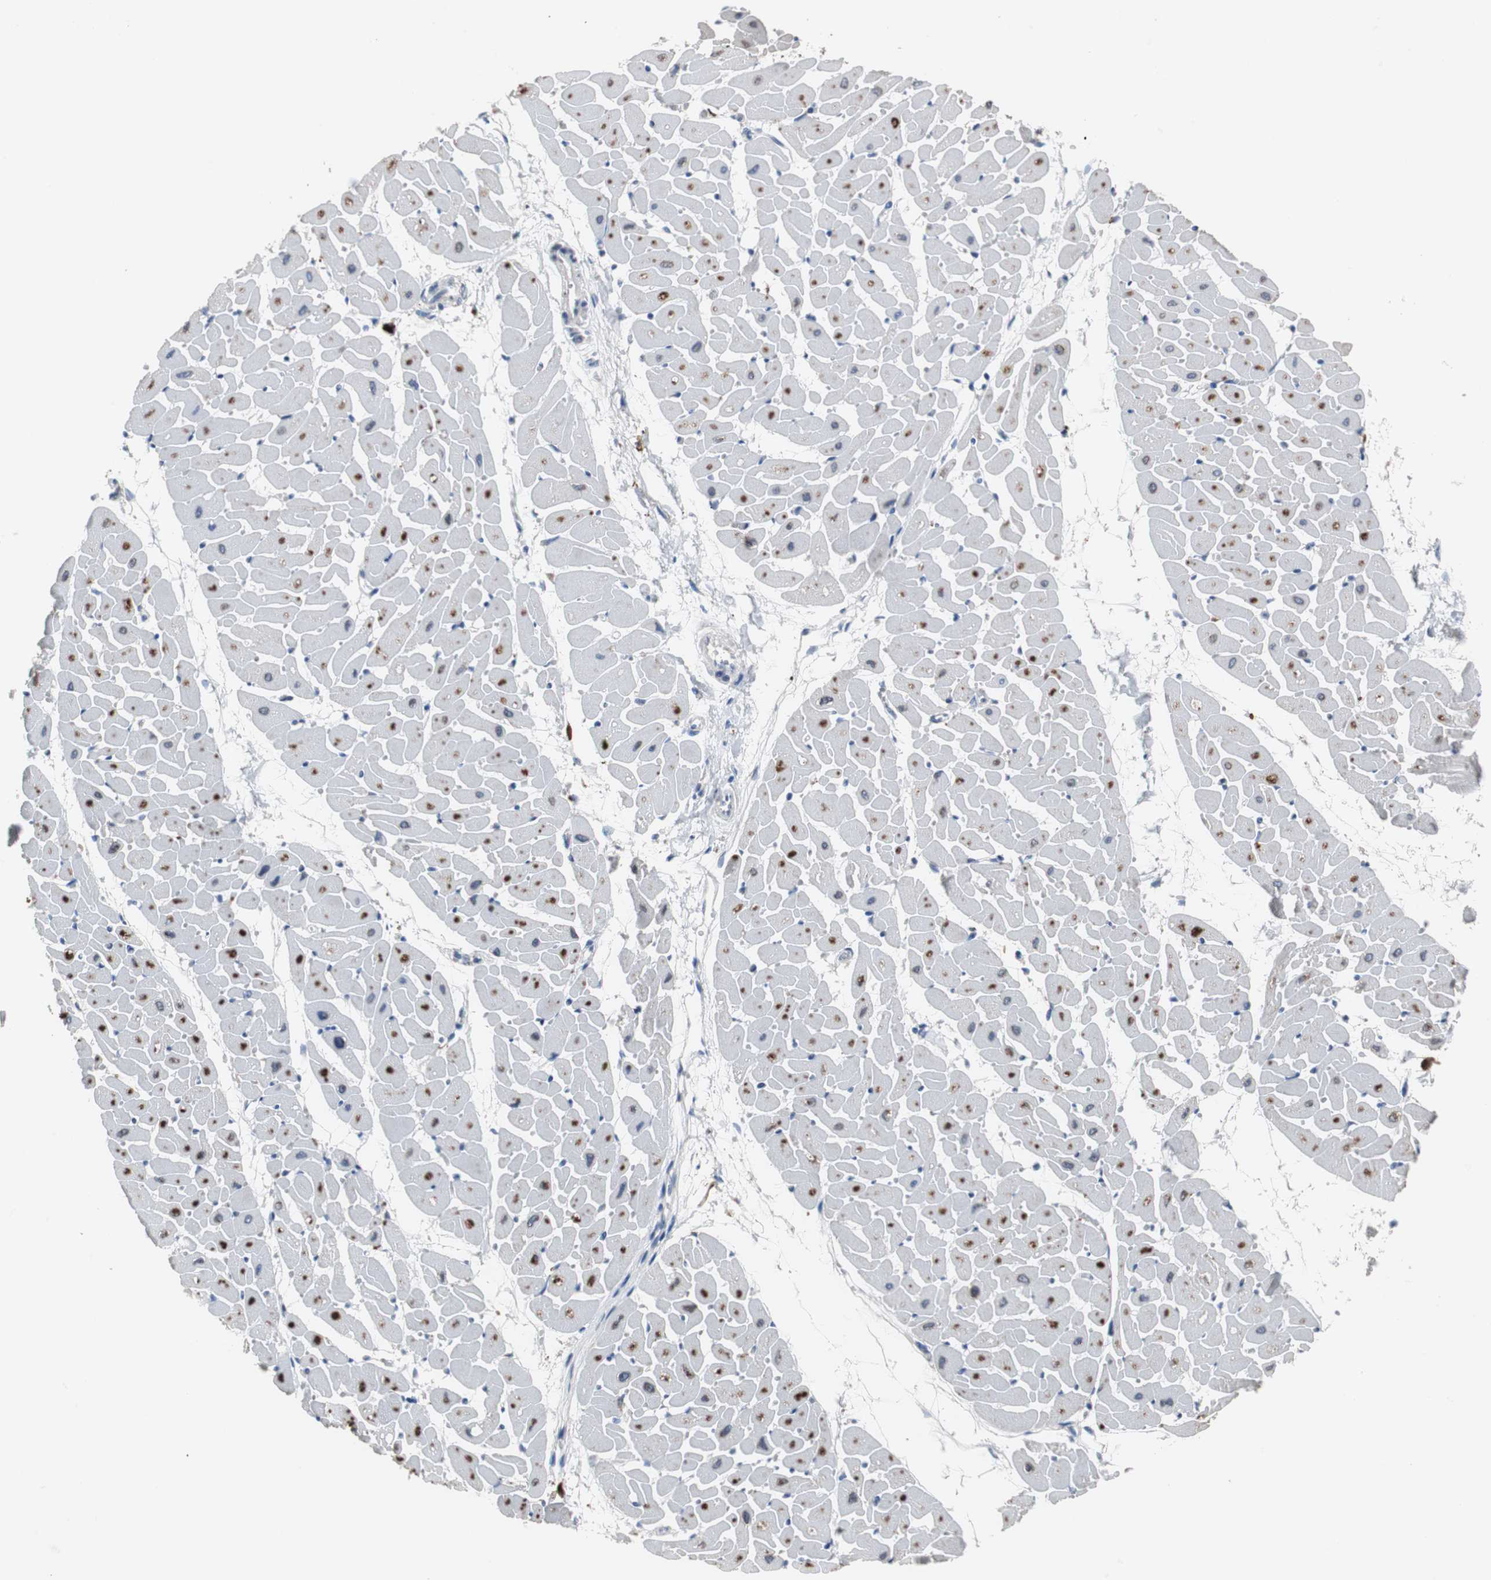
{"staining": {"intensity": "strong", "quantity": "25%-75%", "location": "nuclear"}, "tissue": "heart muscle", "cell_type": "Cardiomyocytes", "image_type": "normal", "snomed": [{"axis": "morphology", "description": "Normal tissue, NOS"}, {"axis": "topography", "description": "Heart"}], "caption": "Immunohistochemistry photomicrograph of unremarkable heart muscle: heart muscle stained using immunohistochemistry (IHC) displays high levels of strong protein expression localized specifically in the nuclear of cardiomyocytes, appearing as a nuclear brown color.", "gene": "CALB2", "patient": {"sex": "female", "age": 19}}